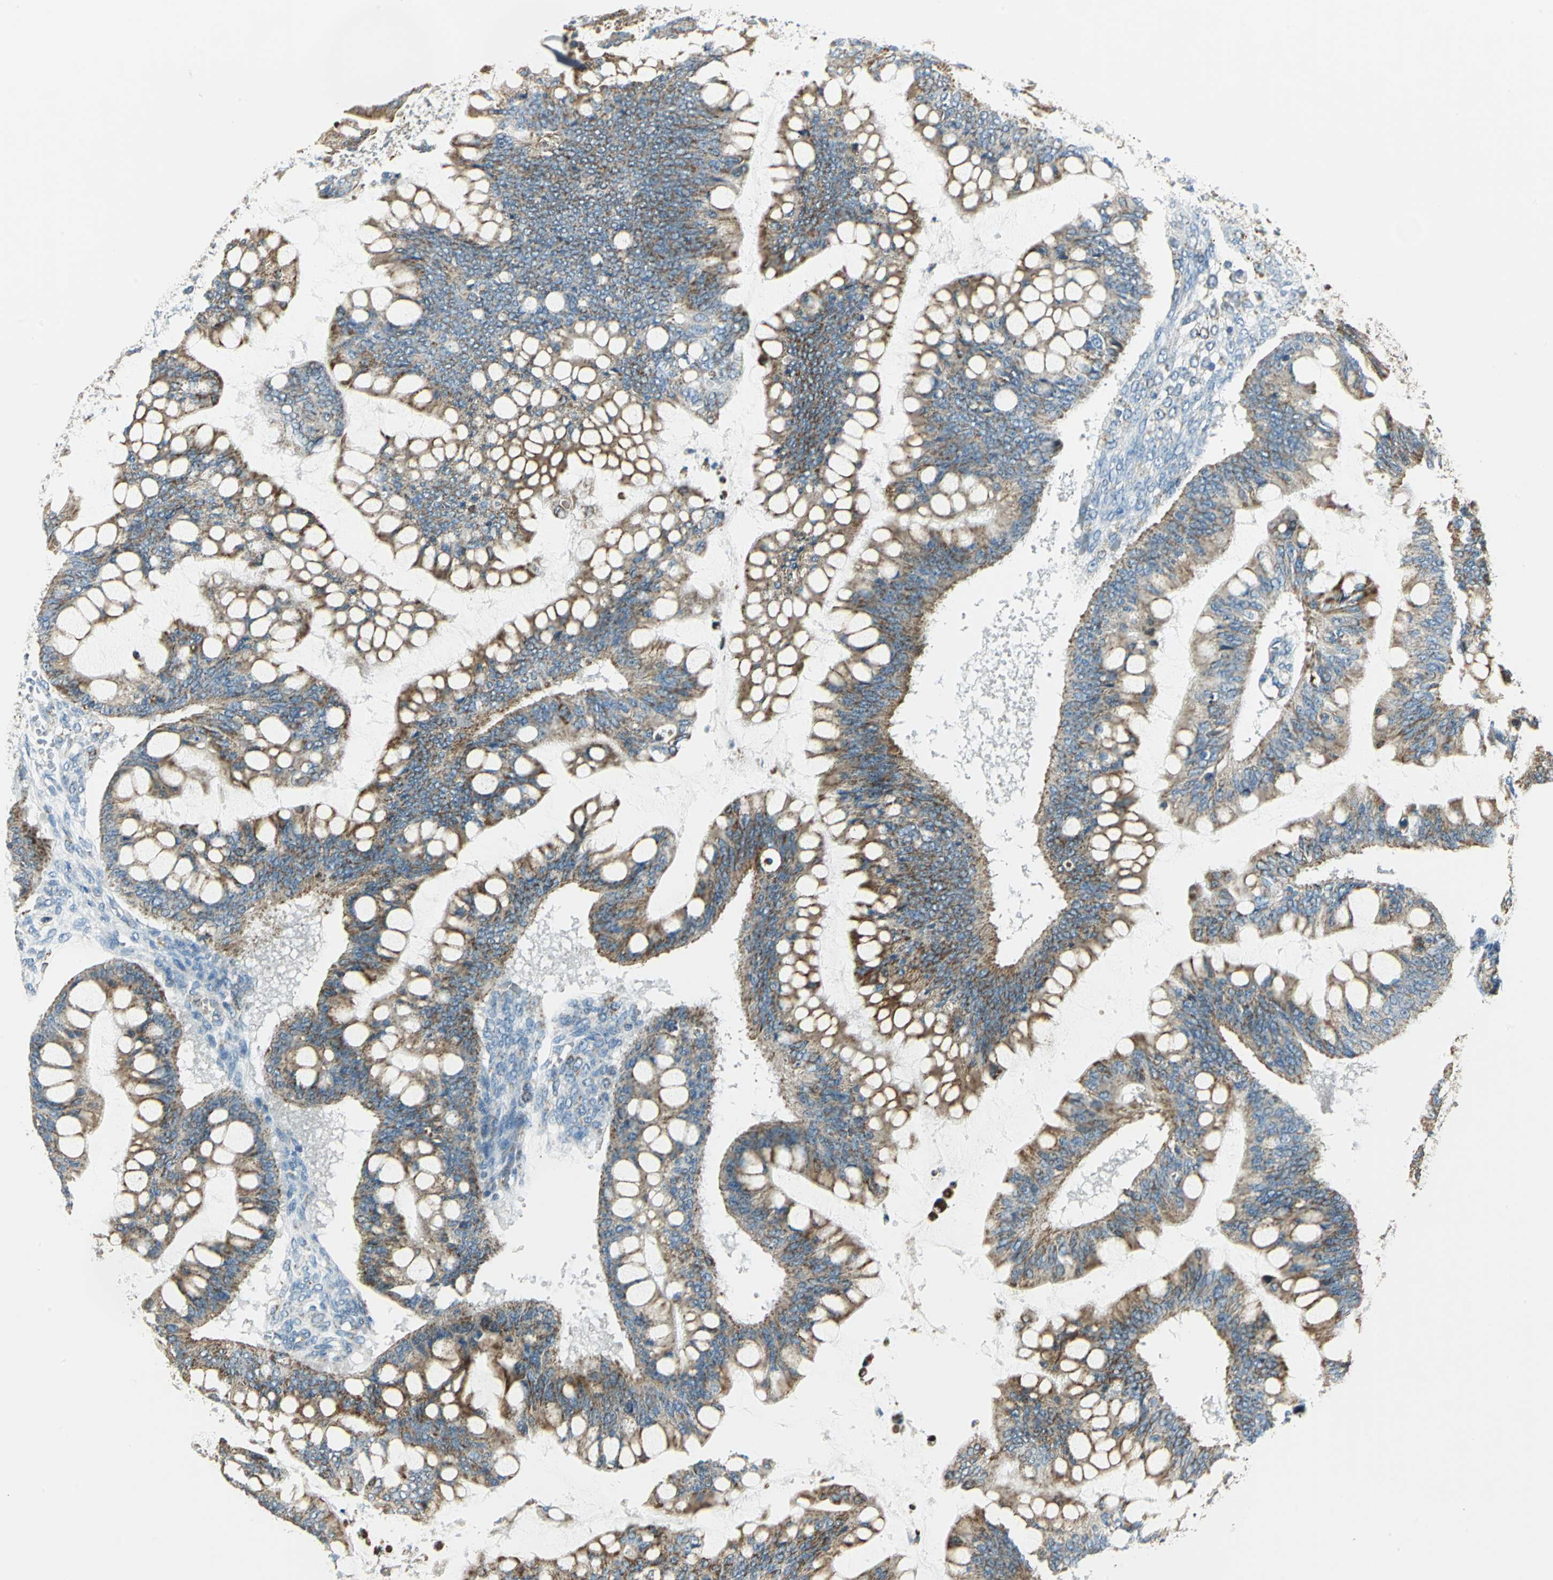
{"staining": {"intensity": "moderate", "quantity": ">75%", "location": "cytoplasmic/membranous"}, "tissue": "ovarian cancer", "cell_type": "Tumor cells", "image_type": "cancer", "snomed": [{"axis": "morphology", "description": "Cystadenocarcinoma, mucinous, NOS"}, {"axis": "topography", "description": "Ovary"}], "caption": "A medium amount of moderate cytoplasmic/membranous staining is identified in approximately >75% of tumor cells in ovarian cancer tissue. (Stains: DAB (3,3'-diaminobenzidine) in brown, nuclei in blue, Microscopy: brightfield microscopy at high magnification).", "gene": "ACADM", "patient": {"sex": "female", "age": 73}}